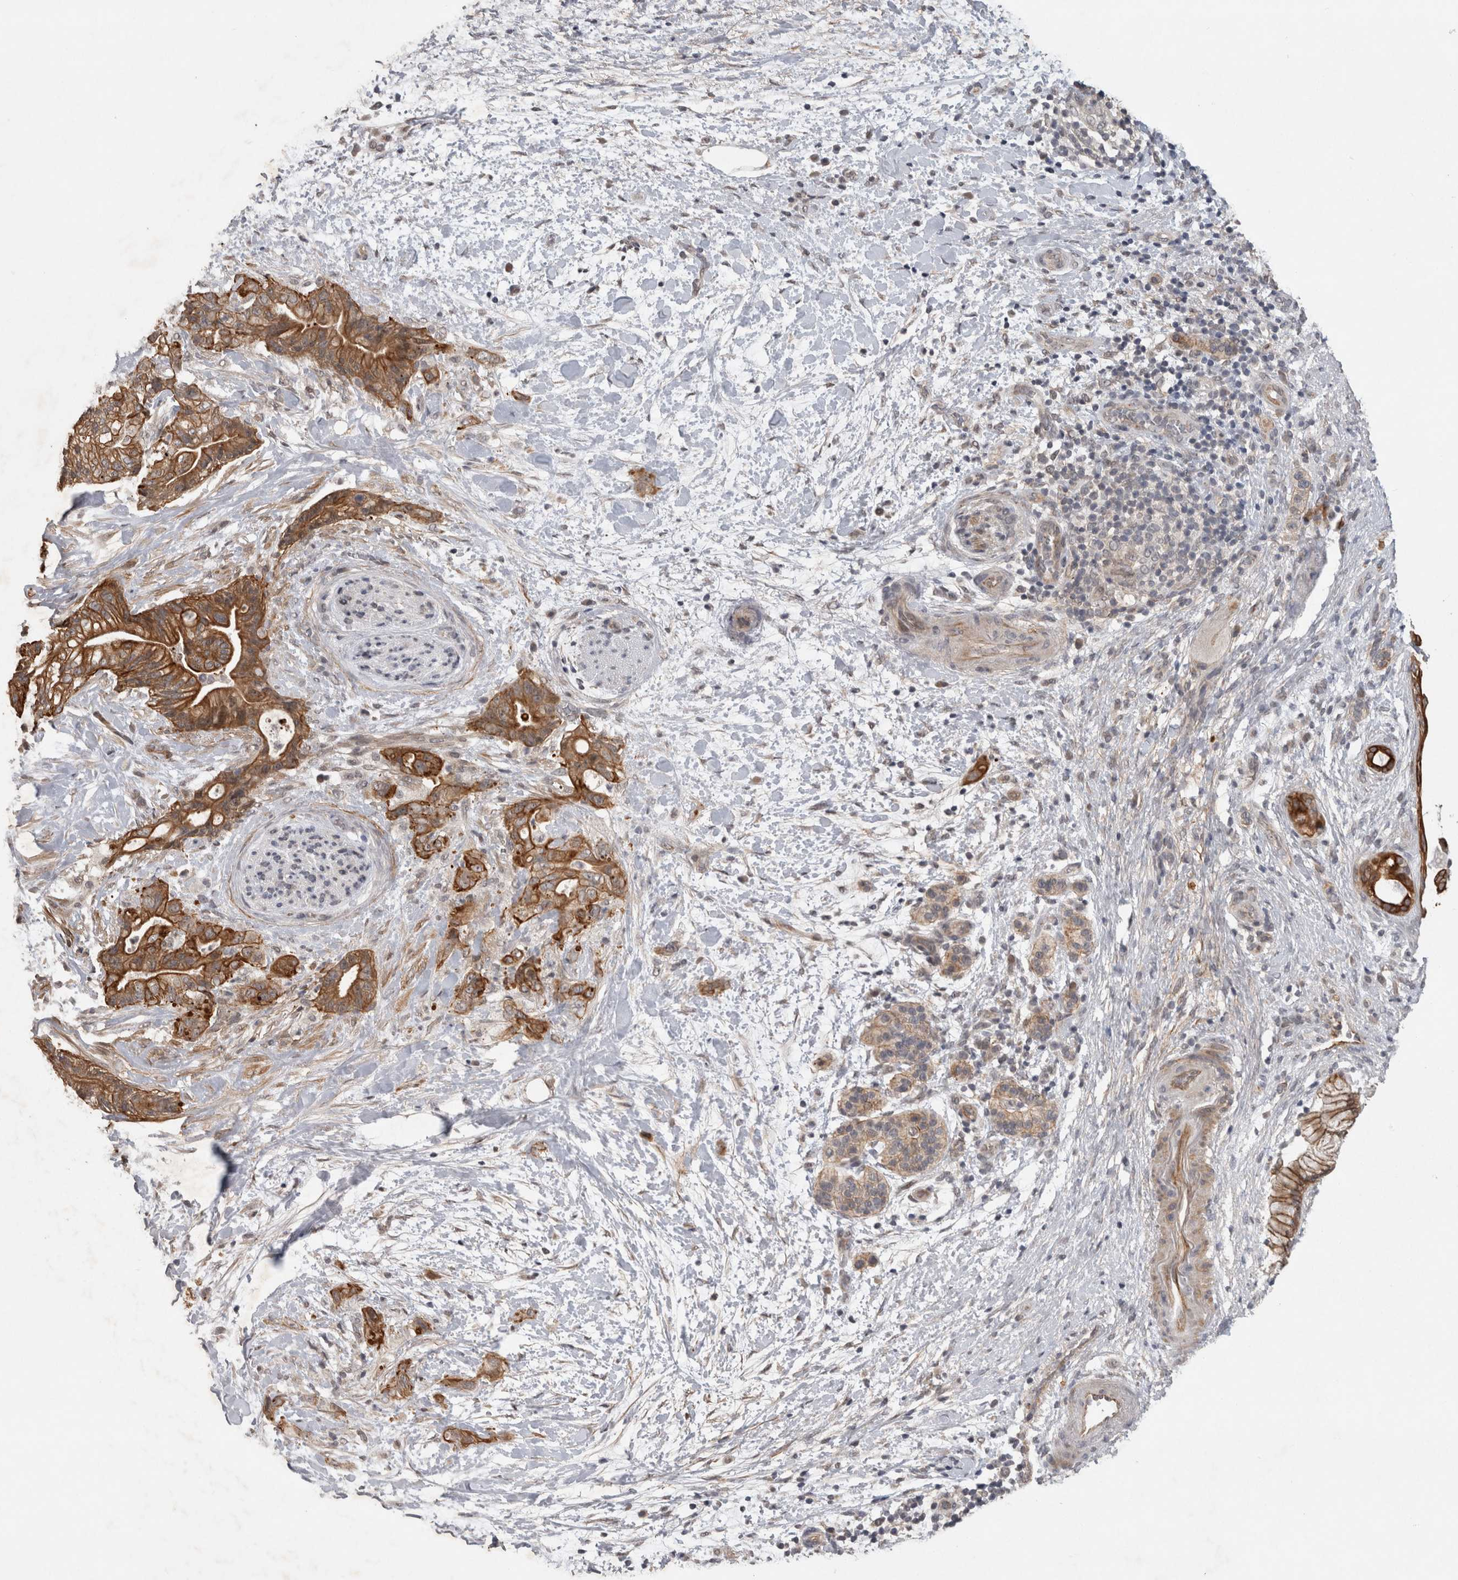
{"staining": {"intensity": "strong", "quantity": ">75%", "location": "cytoplasmic/membranous"}, "tissue": "pancreatic cancer", "cell_type": "Tumor cells", "image_type": "cancer", "snomed": [{"axis": "morphology", "description": "Adenocarcinoma, NOS"}, {"axis": "topography", "description": "Pancreas"}], "caption": "Immunohistochemical staining of human pancreatic cancer (adenocarcinoma) displays strong cytoplasmic/membranous protein staining in about >75% of tumor cells.", "gene": "RHPN1", "patient": {"sex": "male", "age": 59}}